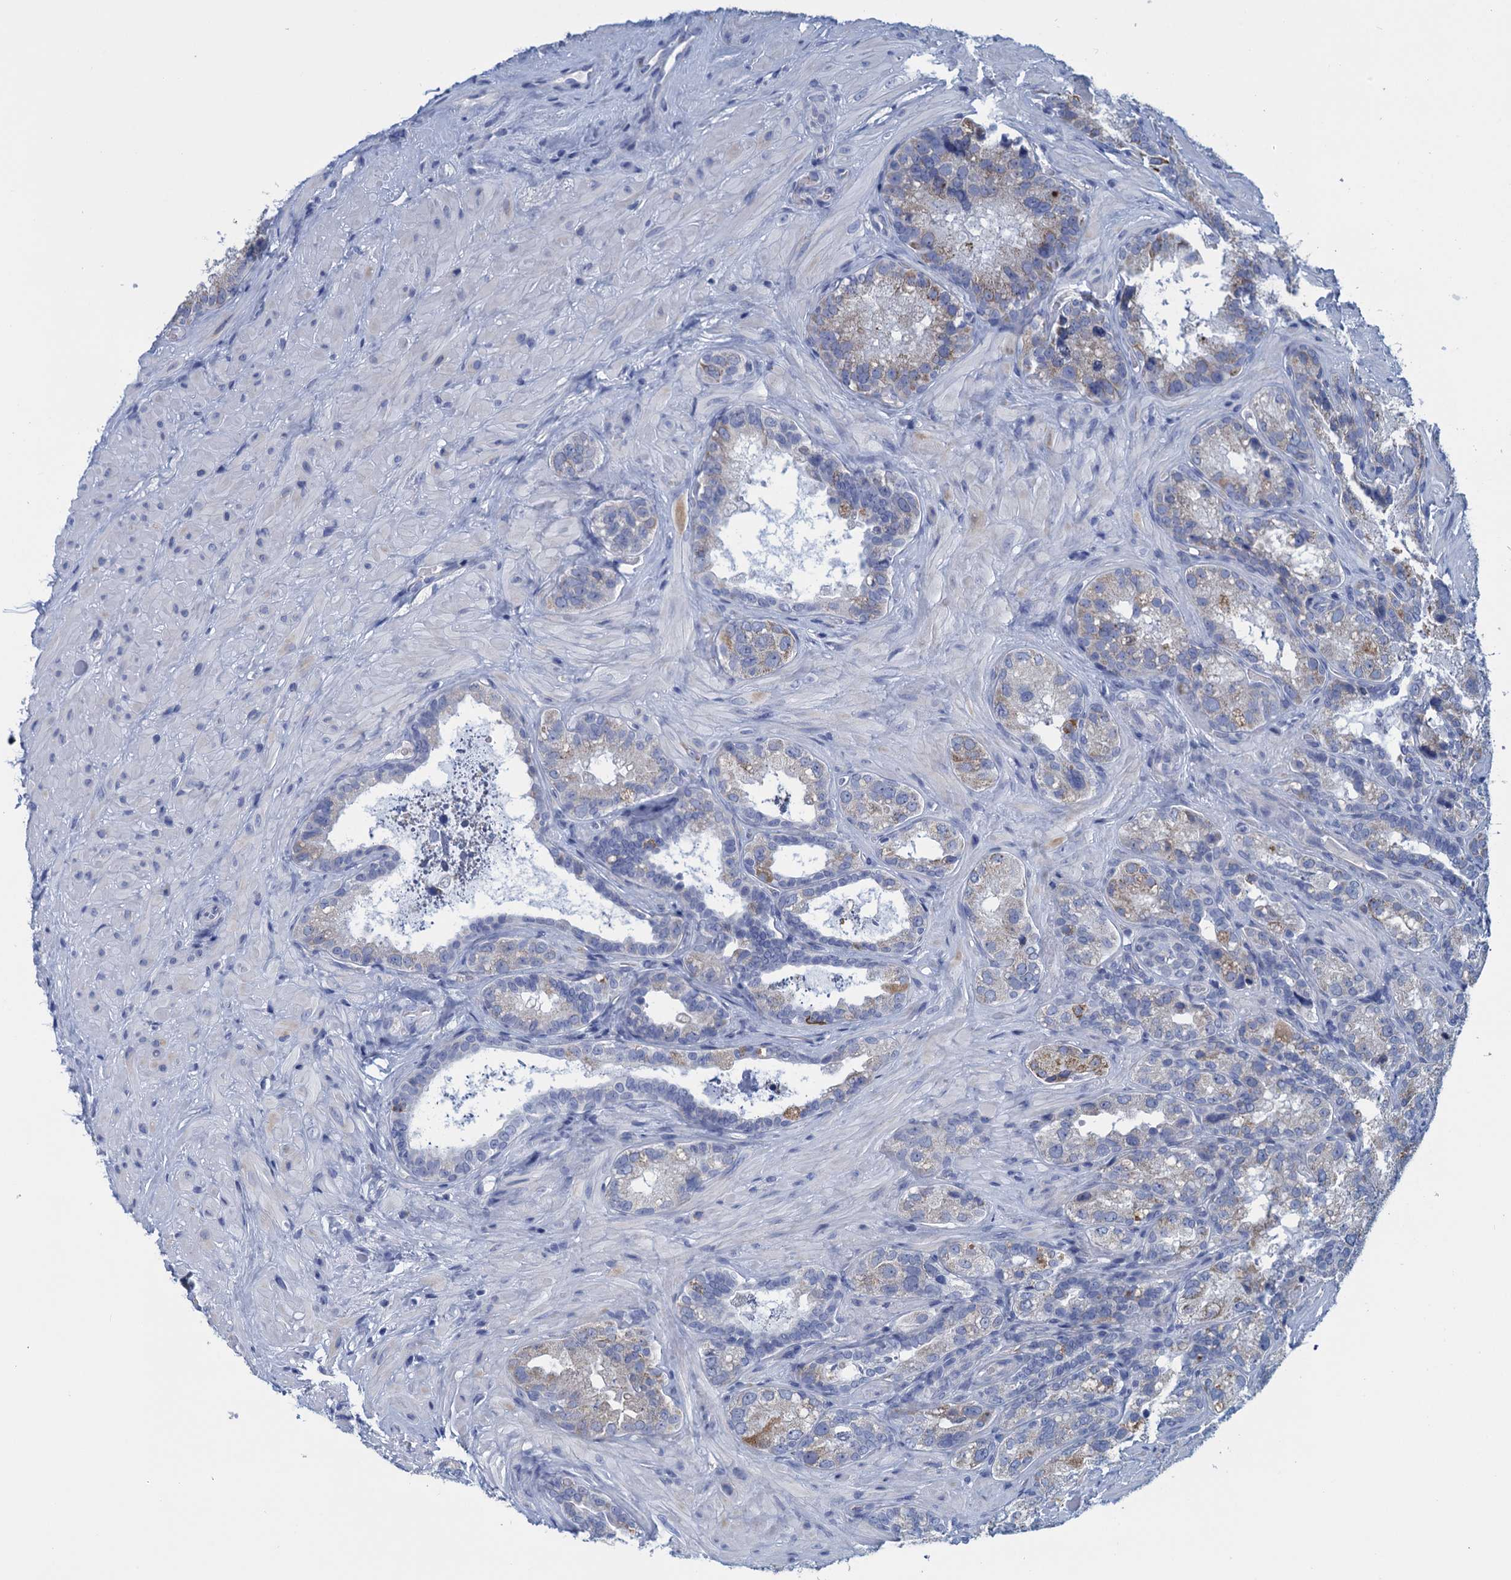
{"staining": {"intensity": "negative", "quantity": "none", "location": "none"}, "tissue": "seminal vesicle", "cell_type": "Glandular cells", "image_type": "normal", "snomed": [{"axis": "morphology", "description": "Normal tissue, NOS"}, {"axis": "topography", "description": "Seminal veicle"}, {"axis": "topography", "description": "Peripheral nerve tissue"}], "caption": "IHC of benign human seminal vesicle displays no positivity in glandular cells.", "gene": "SCEL", "patient": {"sex": "male", "age": 67}}